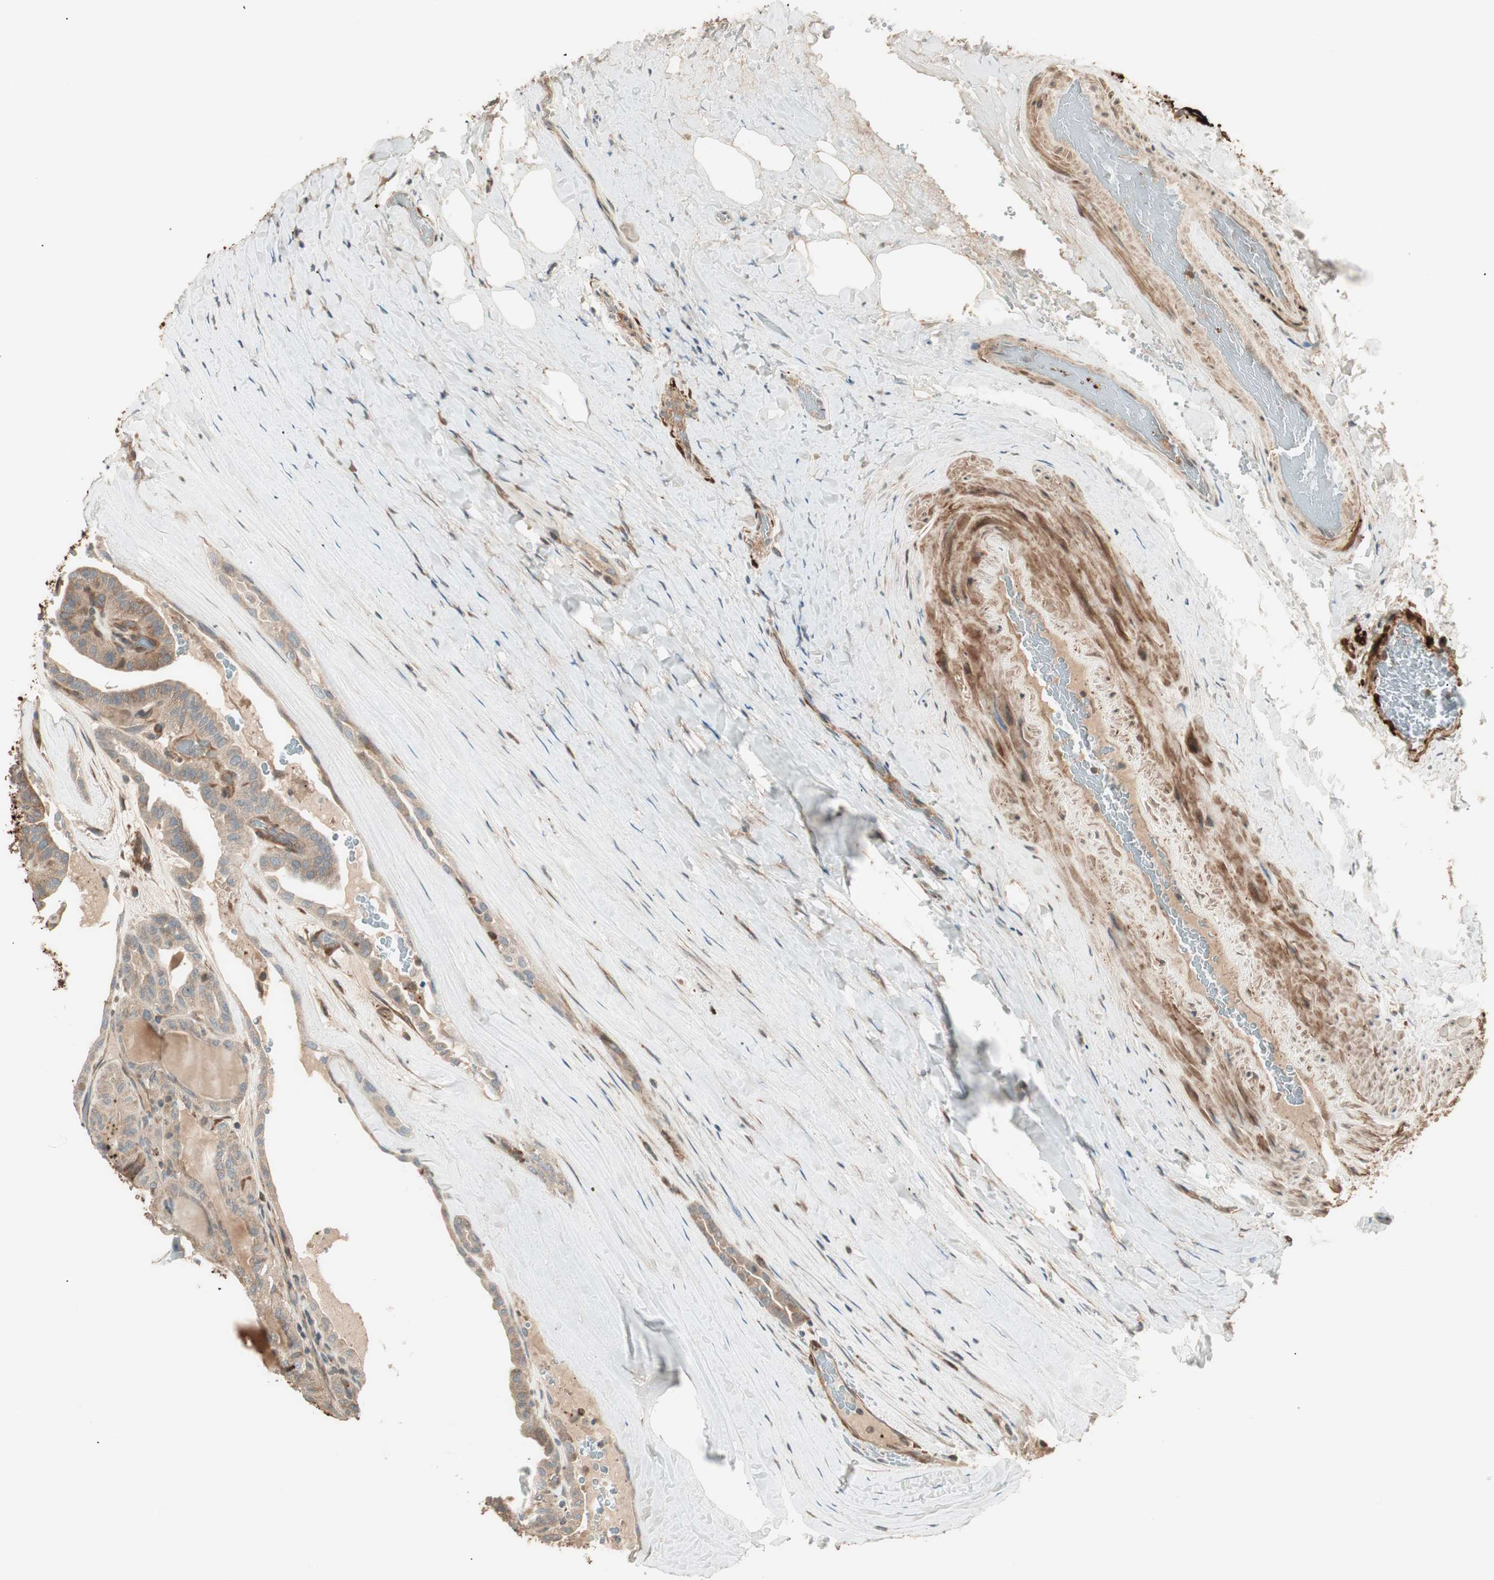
{"staining": {"intensity": "moderate", "quantity": ">75%", "location": "cytoplasmic/membranous"}, "tissue": "thyroid cancer", "cell_type": "Tumor cells", "image_type": "cancer", "snomed": [{"axis": "morphology", "description": "Papillary adenocarcinoma, NOS"}, {"axis": "topography", "description": "Thyroid gland"}], "caption": "IHC micrograph of neoplastic tissue: thyroid cancer (papillary adenocarcinoma) stained using immunohistochemistry reveals medium levels of moderate protein expression localized specifically in the cytoplasmic/membranous of tumor cells, appearing as a cytoplasmic/membranous brown color.", "gene": "SFRP1", "patient": {"sex": "male", "age": 77}}